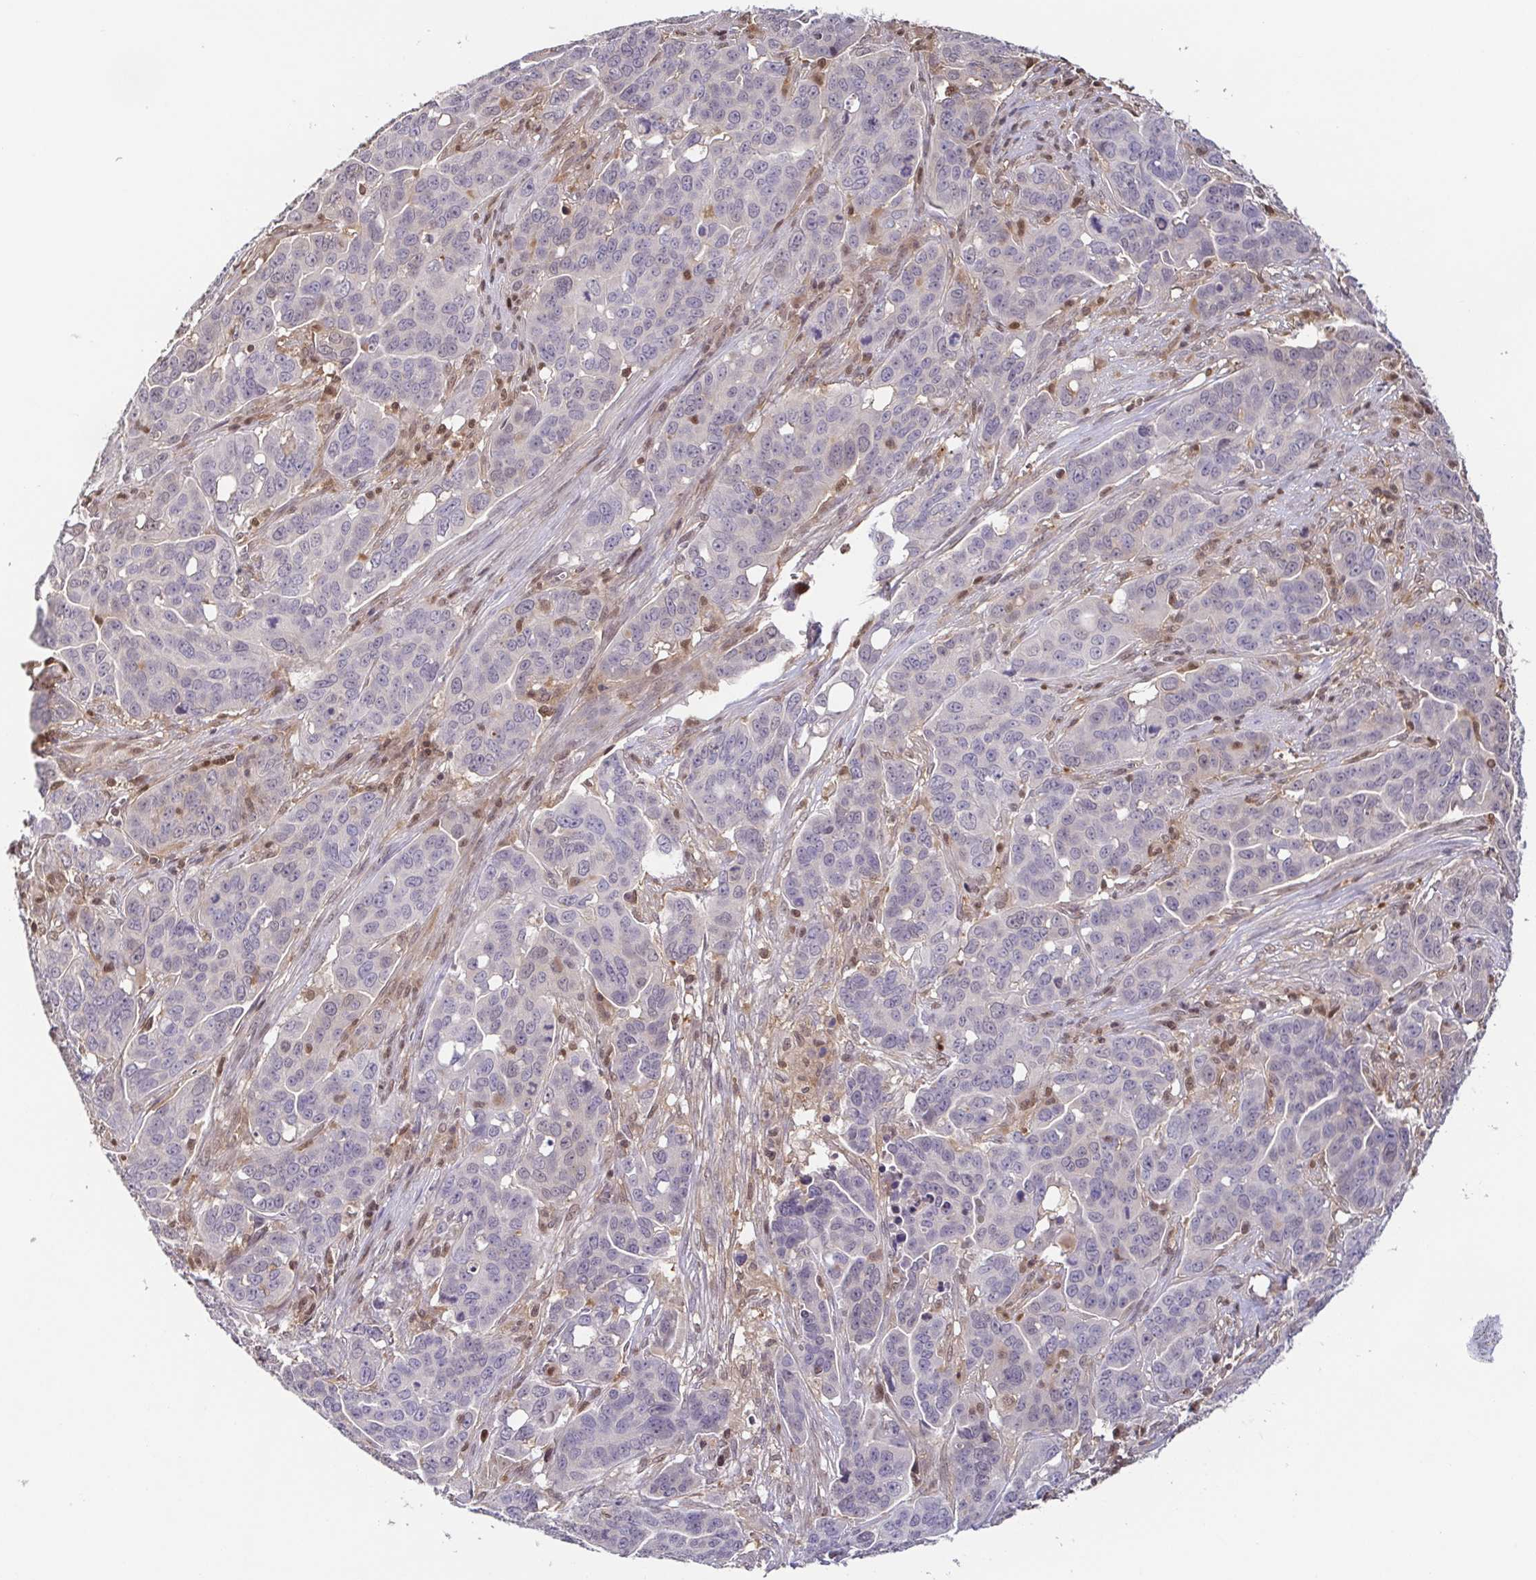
{"staining": {"intensity": "negative", "quantity": "none", "location": "none"}, "tissue": "ovarian cancer", "cell_type": "Tumor cells", "image_type": "cancer", "snomed": [{"axis": "morphology", "description": "Carcinoma, endometroid"}, {"axis": "topography", "description": "Ovary"}], "caption": "Tumor cells show no significant protein staining in ovarian endometroid carcinoma.", "gene": "PSMB9", "patient": {"sex": "female", "age": 78}}